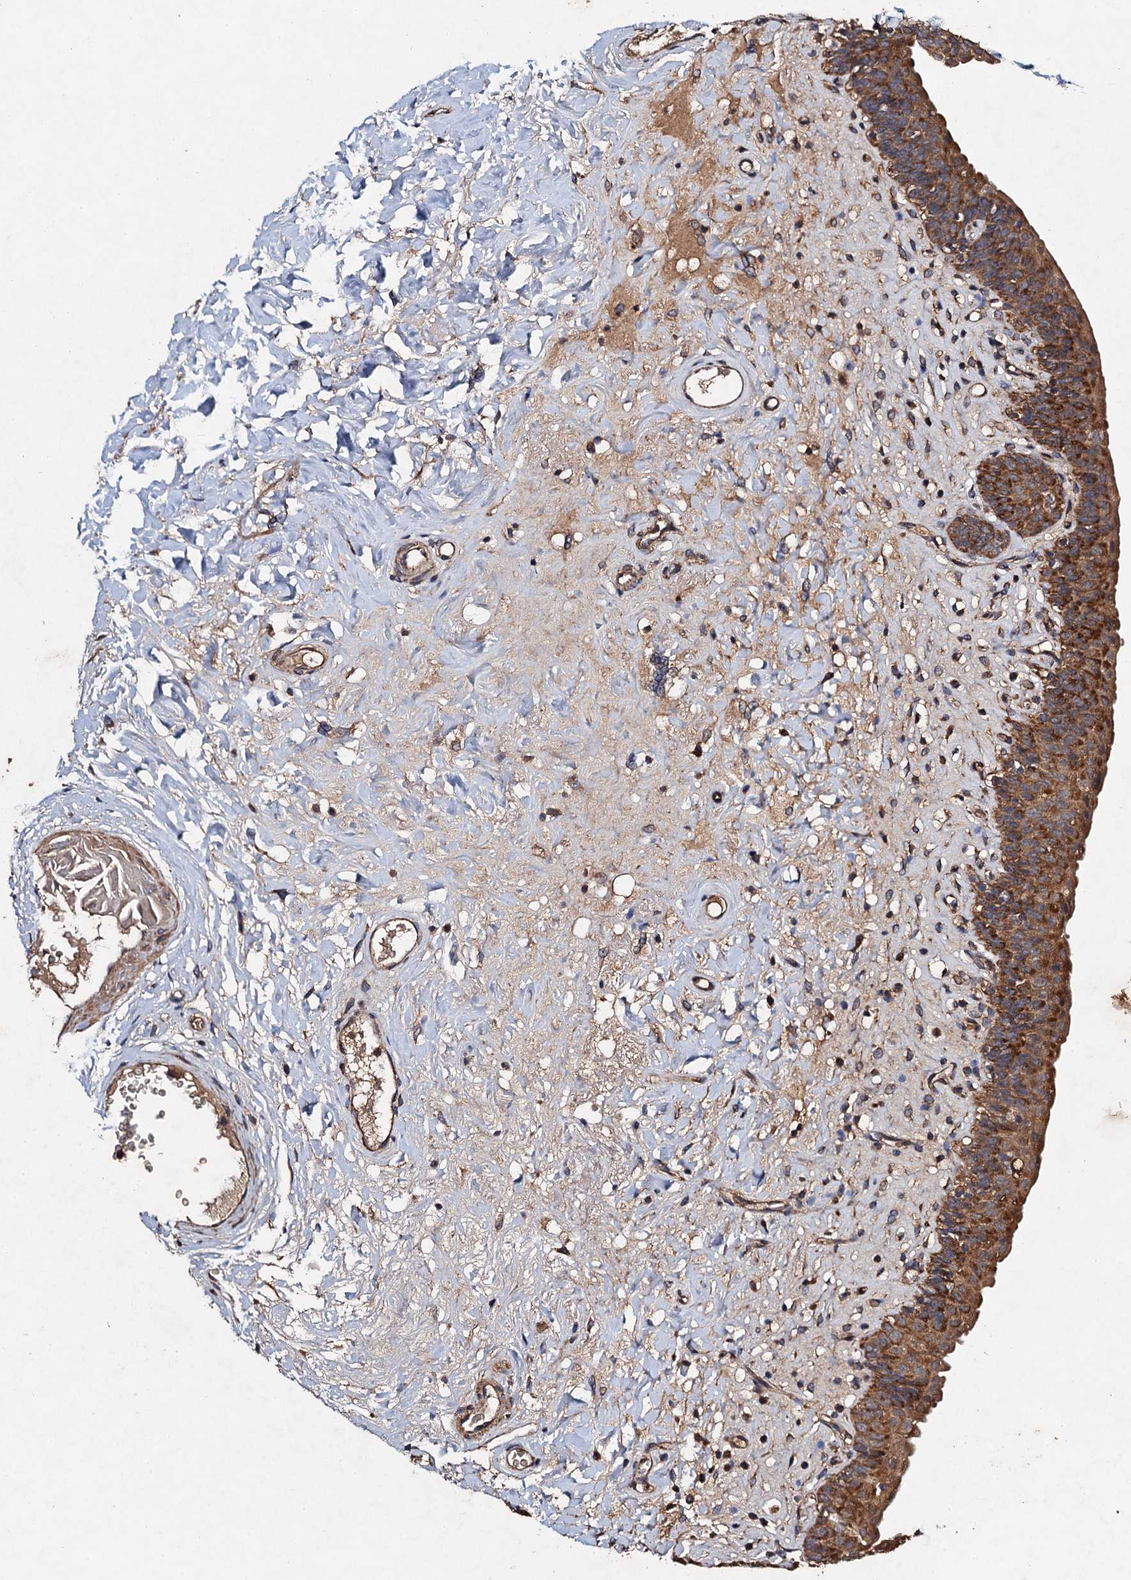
{"staining": {"intensity": "strong", "quantity": ">75%", "location": "cytoplasmic/membranous"}, "tissue": "urinary bladder", "cell_type": "Urothelial cells", "image_type": "normal", "snomed": [{"axis": "morphology", "description": "Normal tissue, NOS"}, {"axis": "topography", "description": "Urinary bladder"}], "caption": "Unremarkable urinary bladder shows strong cytoplasmic/membranous staining in approximately >75% of urothelial cells (brown staining indicates protein expression, while blue staining denotes nuclei)..", "gene": "NDUFA13", "patient": {"sex": "male", "age": 83}}